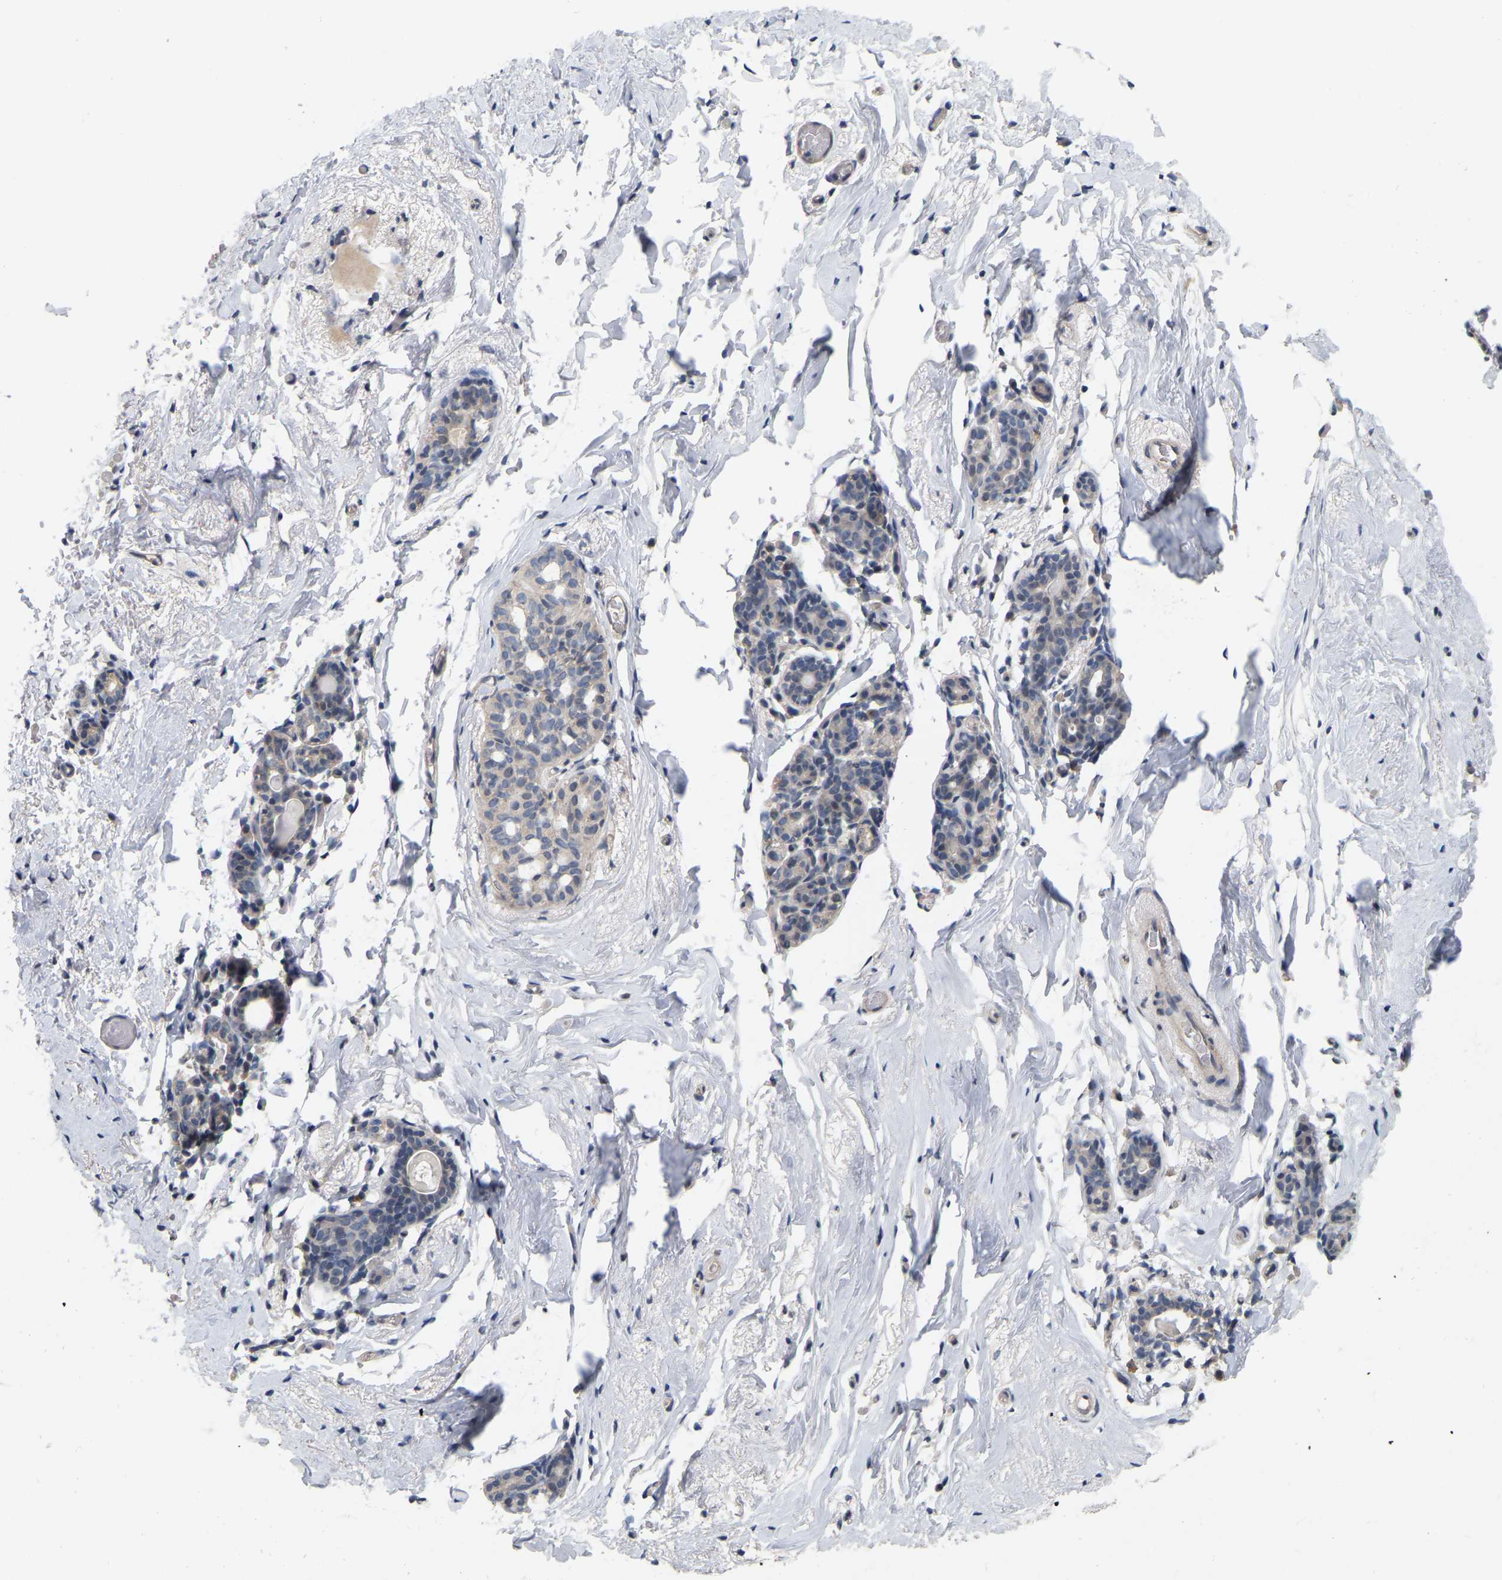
{"staining": {"intensity": "negative", "quantity": "none", "location": "none"}, "tissue": "breast", "cell_type": "Adipocytes", "image_type": "normal", "snomed": [{"axis": "morphology", "description": "Normal tissue, NOS"}, {"axis": "topography", "description": "Breast"}], "caption": "The image demonstrates no staining of adipocytes in normal breast.", "gene": "SSH1", "patient": {"sex": "female", "age": 62}}